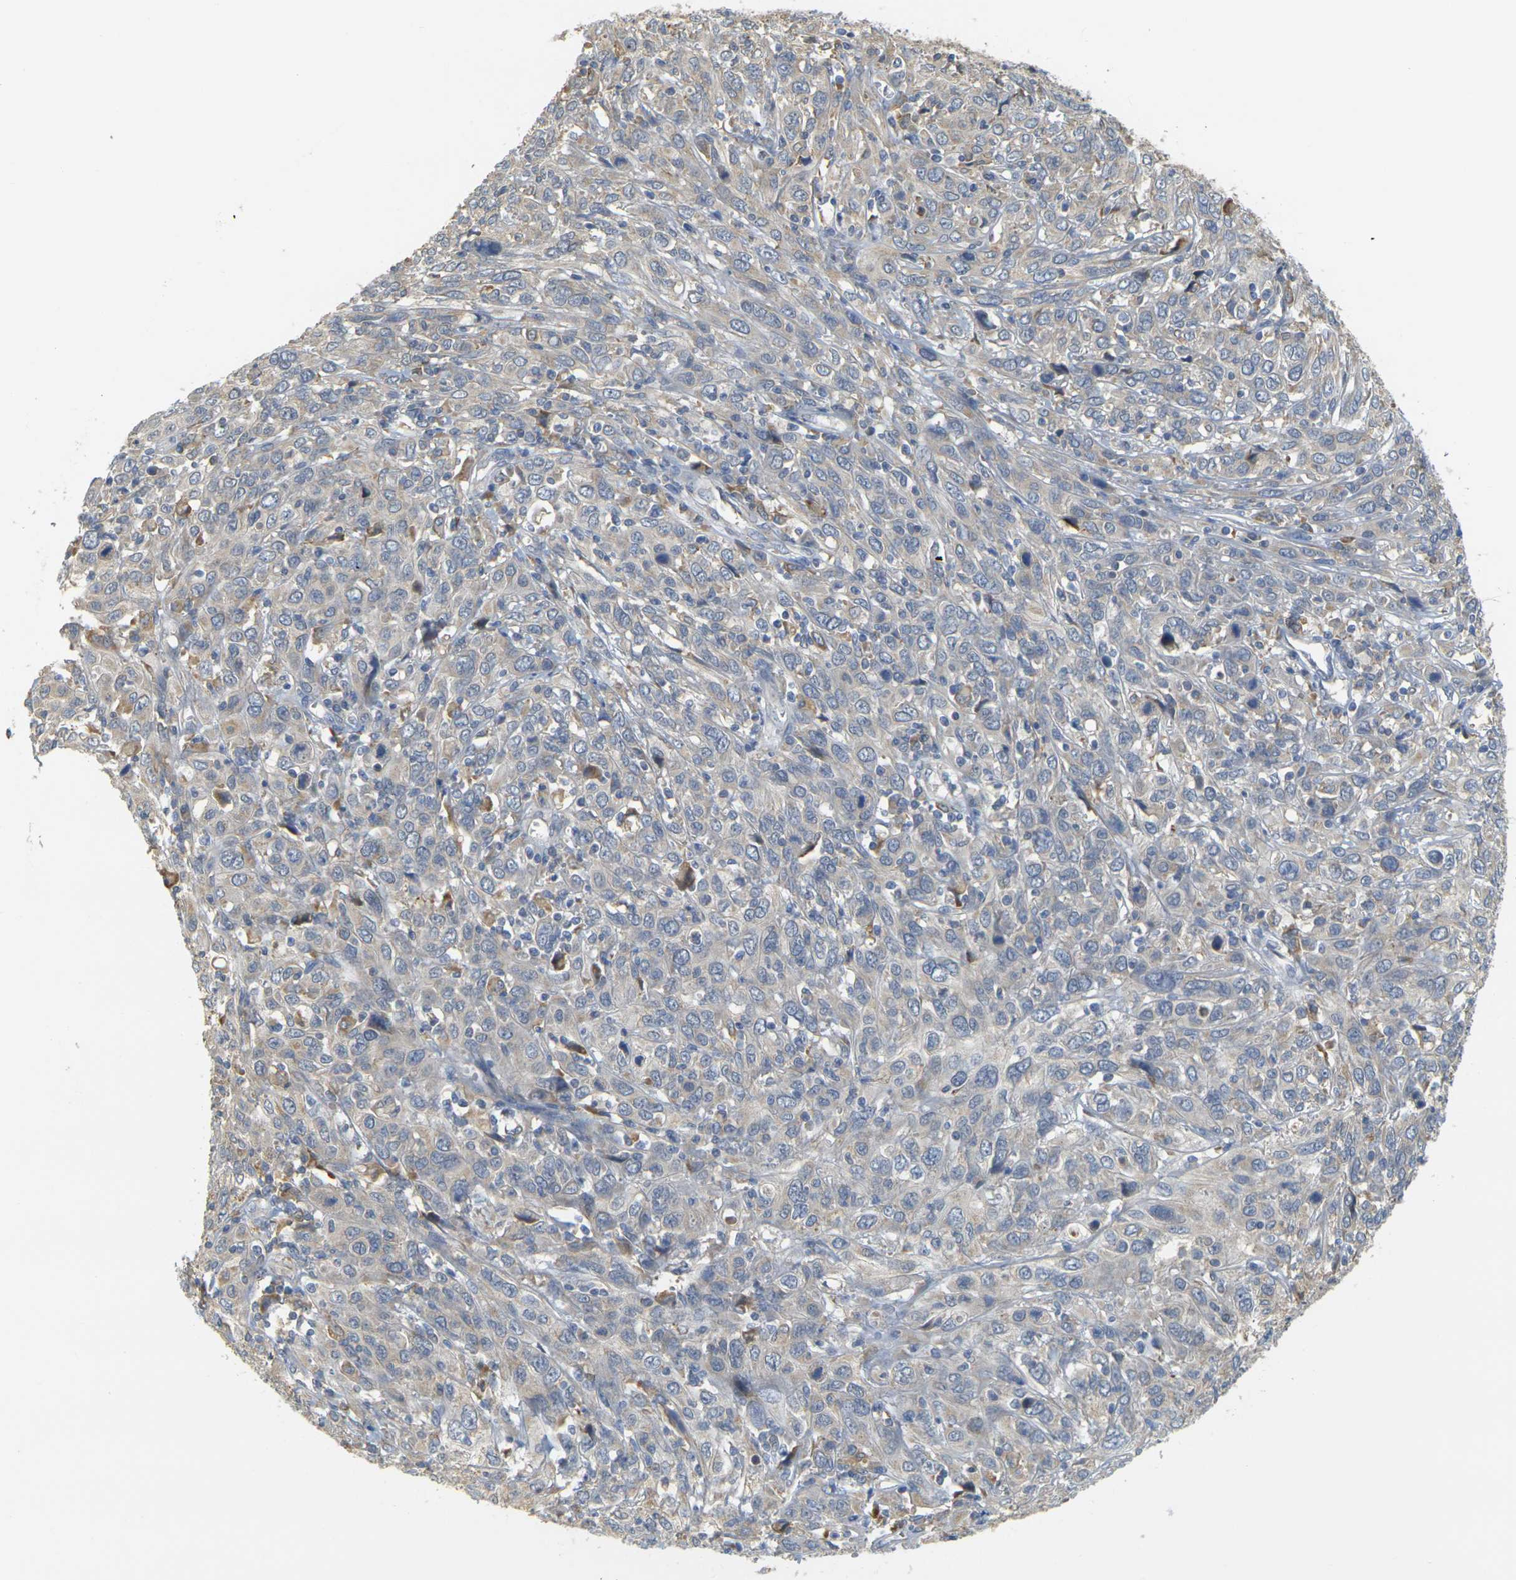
{"staining": {"intensity": "weak", "quantity": ">75%", "location": "cytoplasmic/membranous"}, "tissue": "cervical cancer", "cell_type": "Tumor cells", "image_type": "cancer", "snomed": [{"axis": "morphology", "description": "Squamous cell carcinoma, NOS"}, {"axis": "topography", "description": "Cervix"}], "caption": "Immunohistochemistry (IHC) histopathology image of cervical cancer (squamous cell carcinoma) stained for a protein (brown), which reveals low levels of weak cytoplasmic/membranous positivity in approximately >75% of tumor cells.", "gene": "GDAP1", "patient": {"sex": "female", "age": 46}}